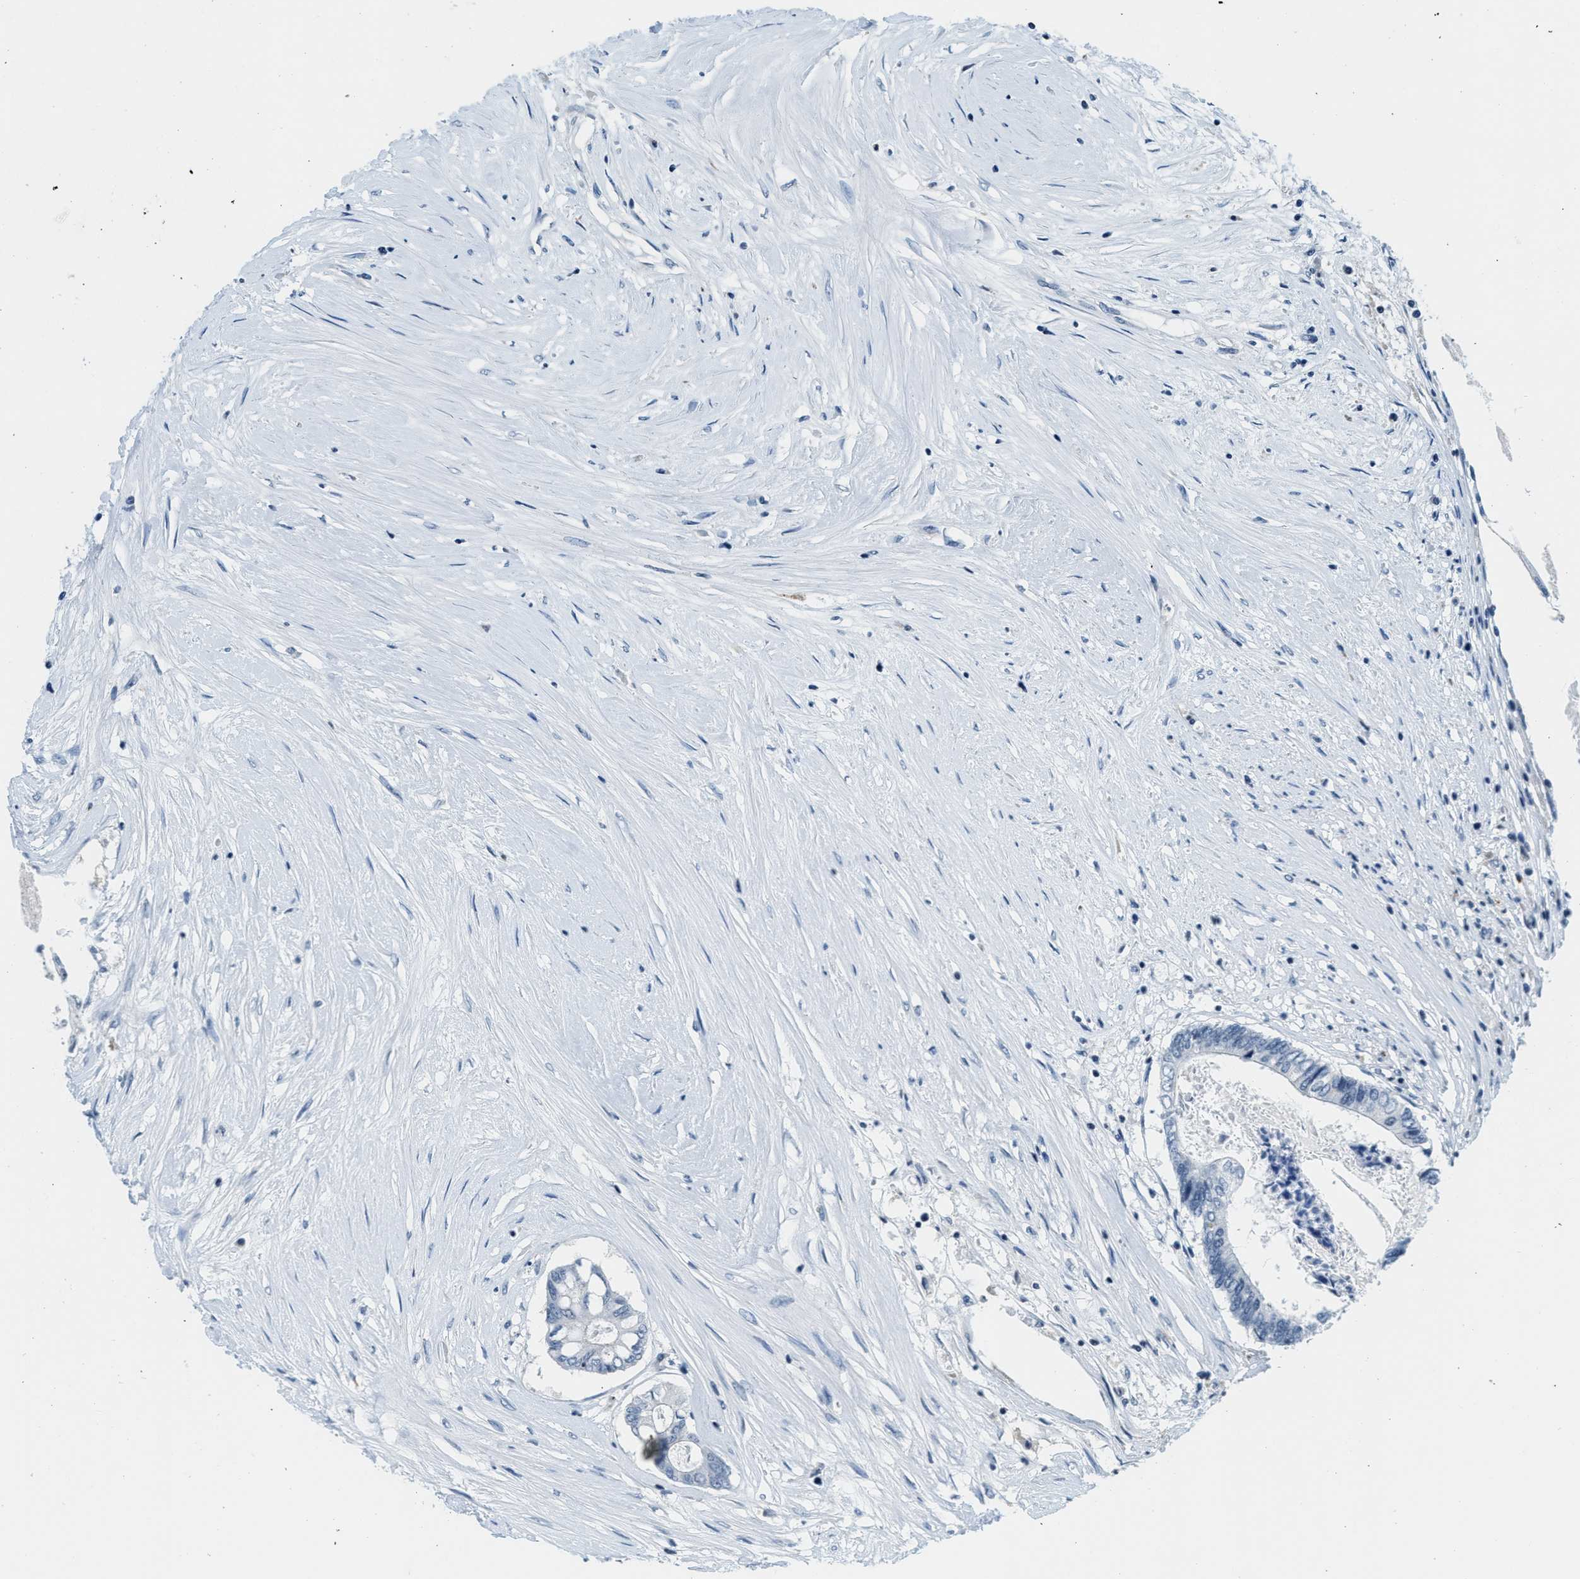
{"staining": {"intensity": "negative", "quantity": "none", "location": "none"}, "tissue": "colorectal cancer", "cell_type": "Tumor cells", "image_type": "cancer", "snomed": [{"axis": "morphology", "description": "Adenocarcinoma, NOS"}, {"axis": "topography", "description": "Rectum"}], "caption": "Adenocarcinoma (colorectal) was stained to show a protein in brown. There is no significant positivity in tumor cells.", "gene": "CA4", "patient": {"sex": "male", "age": 63}}